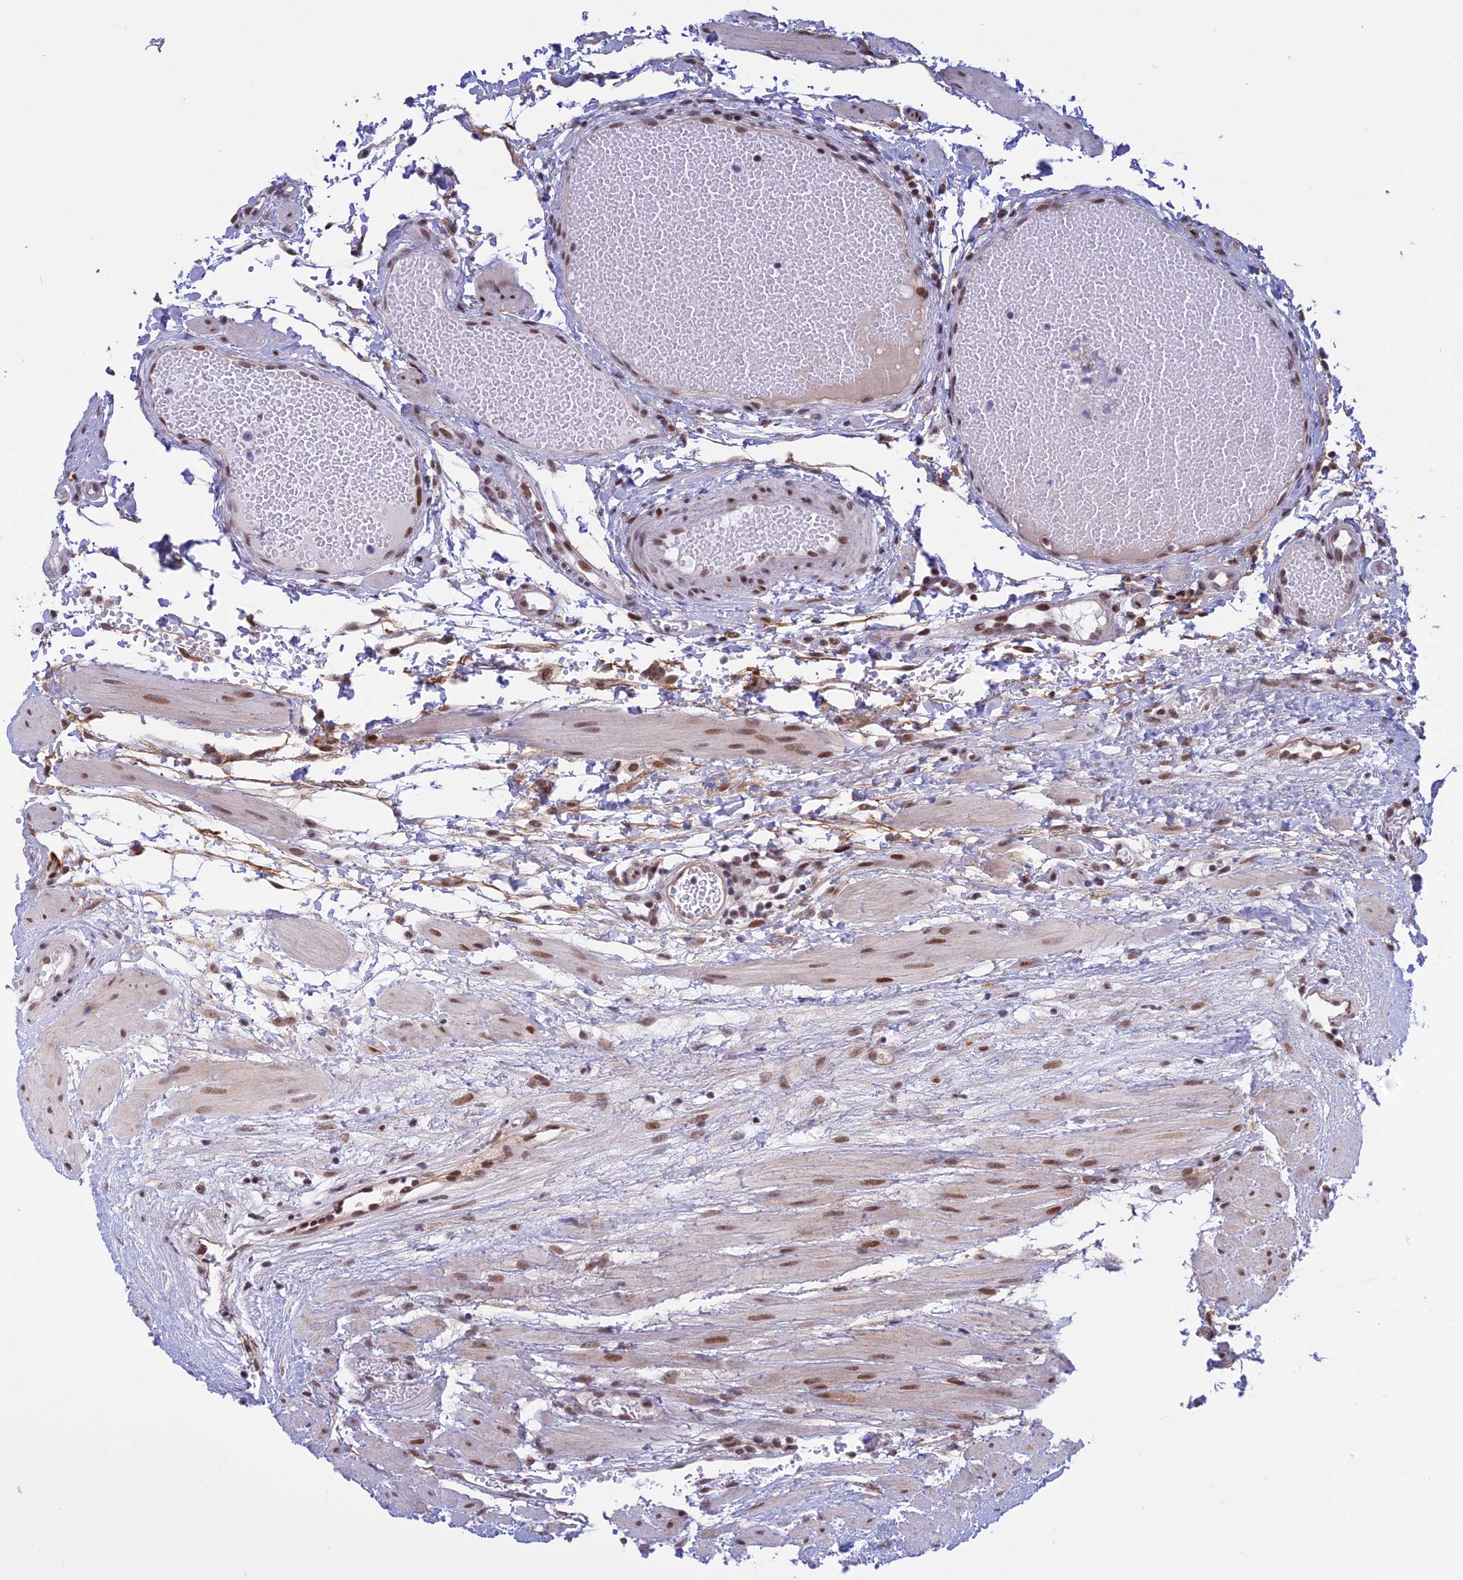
{"staining": {"intensity": "strong", "quantity": ">75%", "location": "cytoplasmic/membranous,nuclear"}, "tissue": "fallopian tube", "cell_type": "Glandular cells", "image_type": "normal", "snomed": [{"axis": "morphology", "description": "Normal tissue, NOS"}, {"axis": "topography", "description": "Fallopian tube"}], "caption": "Protein analysis of unremarkable fallopian tube demonstrates strong cytoplasmic/membranous,nuclear expression in approximately >75% of glandular cells.", "gene": "TCEA1", "patient": {"sex": "female", "age": 37}}